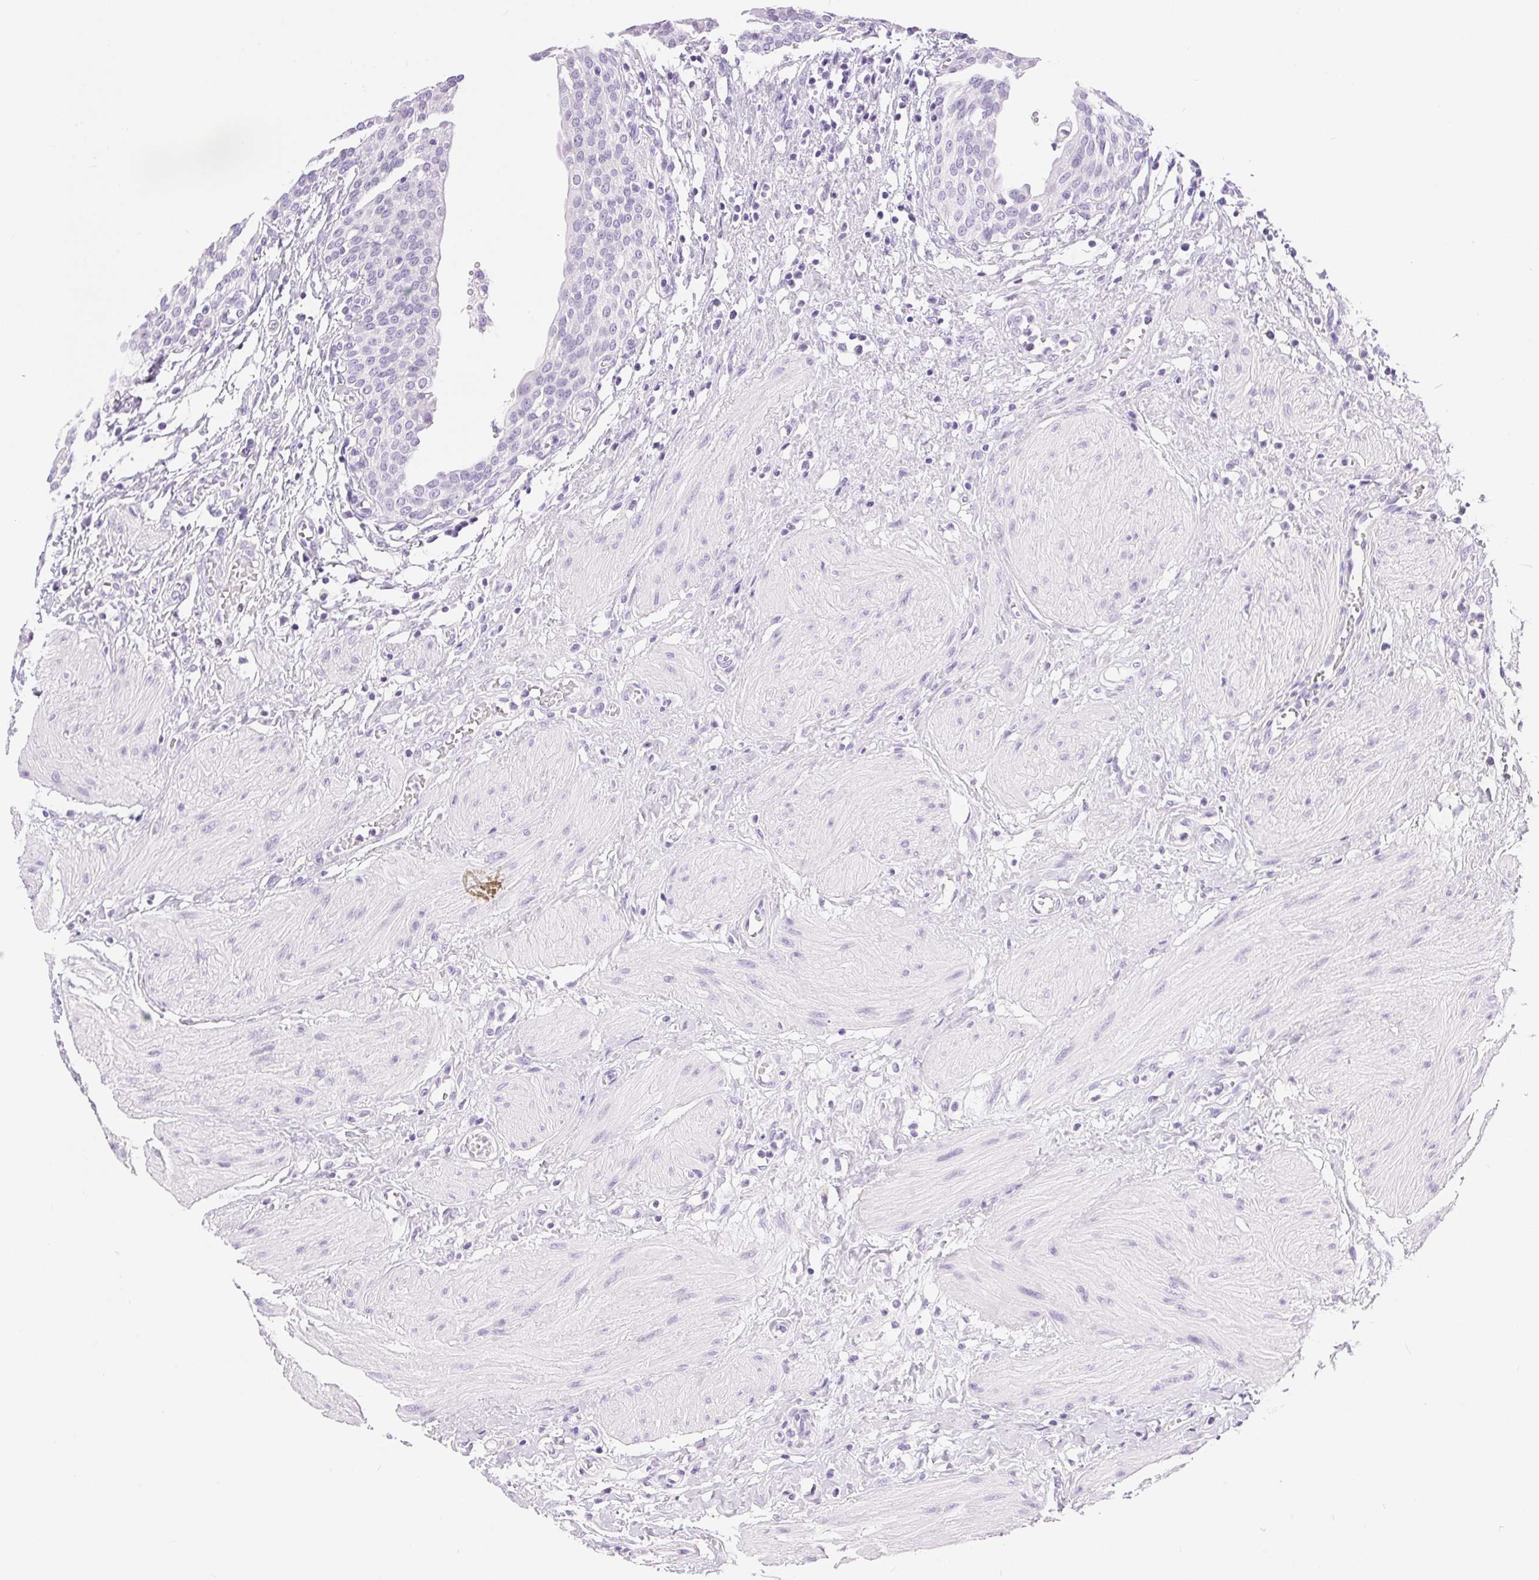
{"staining": {"intensity": "negative", "quantity": "none", "location": "none"}, "tissue": "urinary bladder", "cell_type": "Urothelial cells", "image_type": "normal", "snomed": [{"axis": "morphology", "description": "Normal tissue, NOS"}, {"axis": "topography", "description": "Urinary bladder"}], "caption": "Immunohistochemistry of unremarkable urinary bladder demonstrates no positivity in urothelial cells.", "gene": "XDH", "patient": {"sex": "male", "age": 55}}